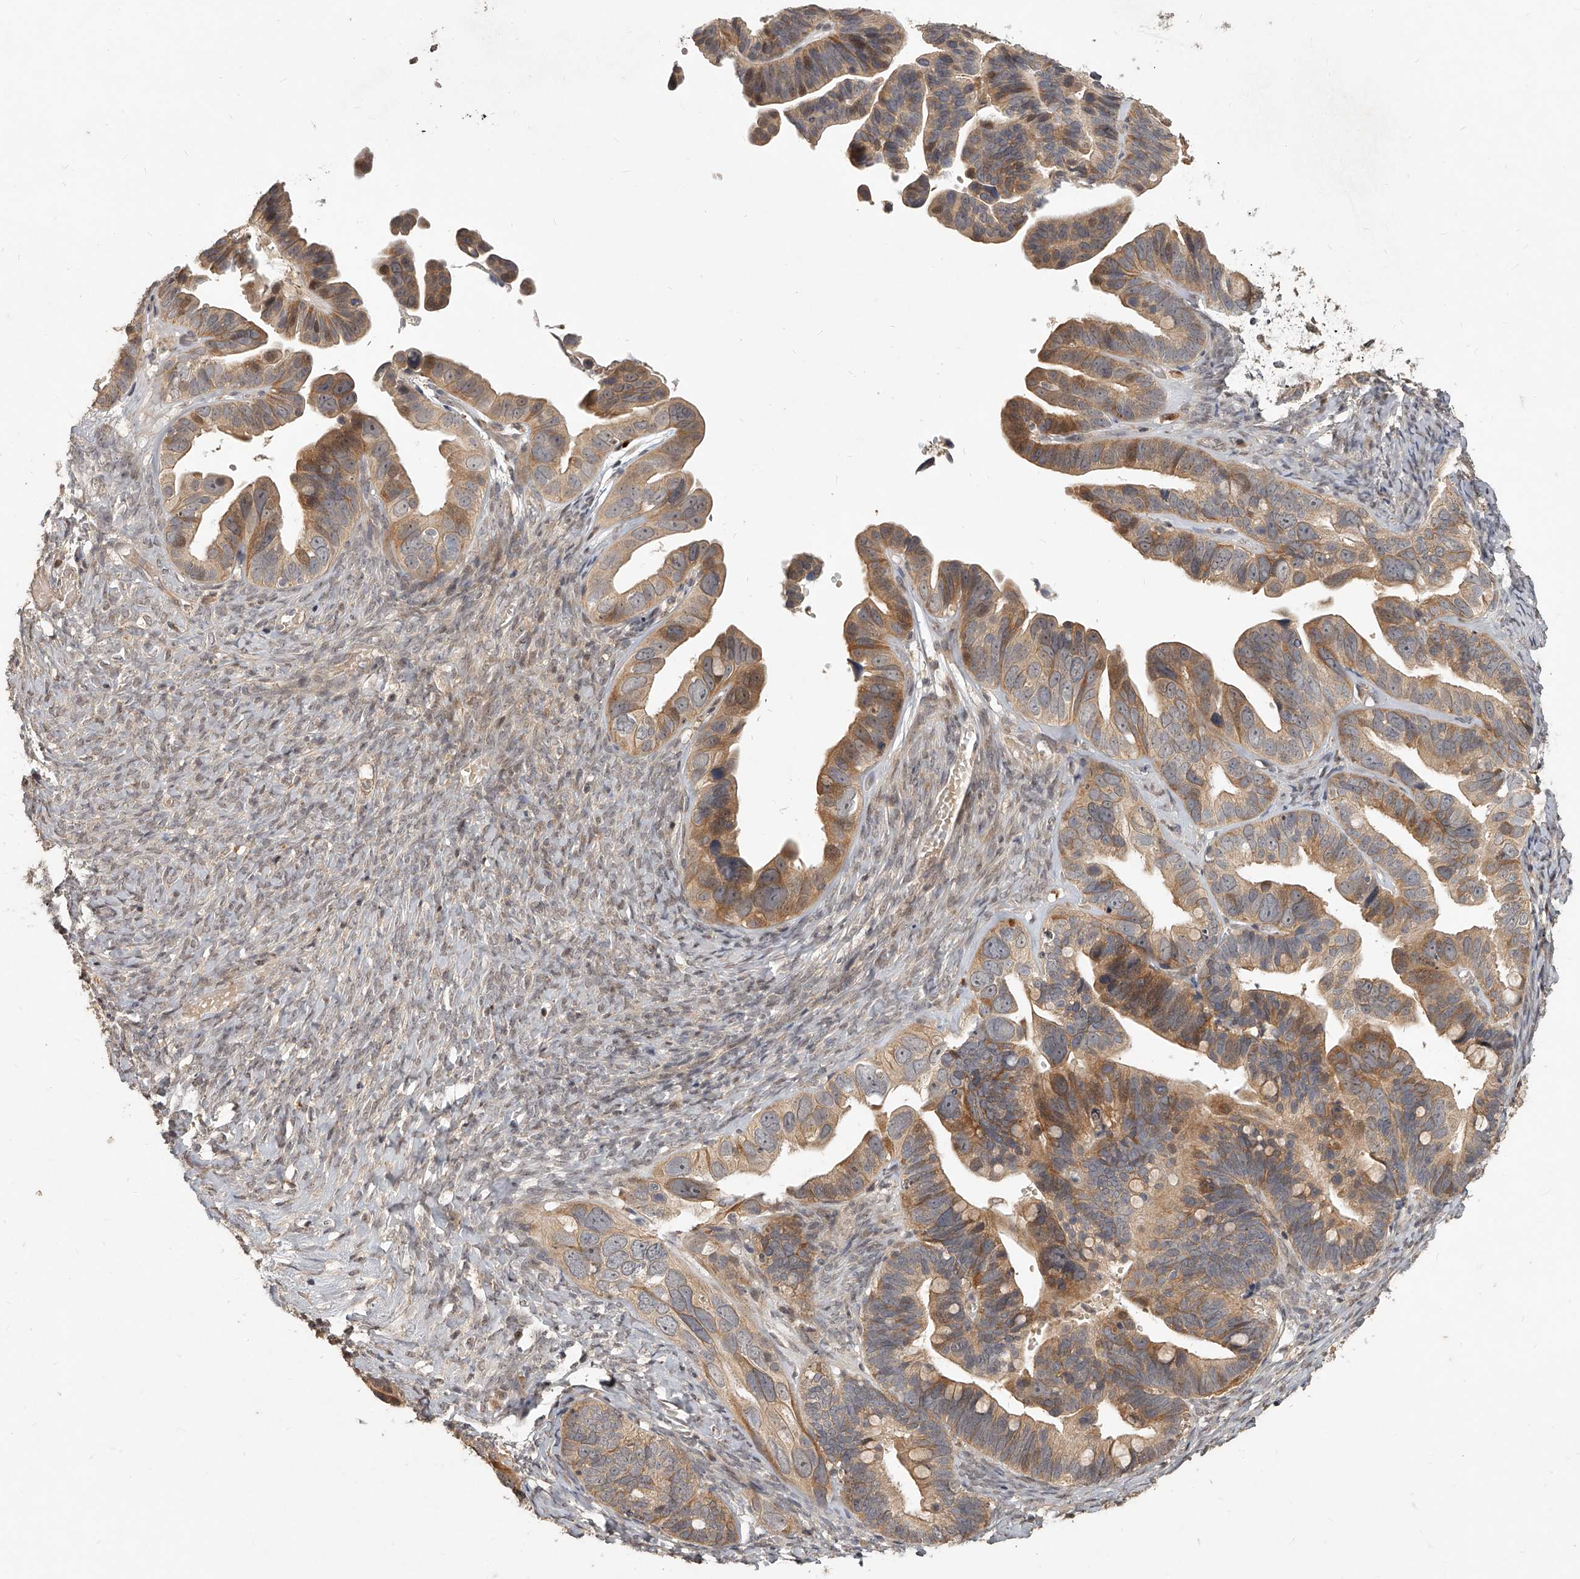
{"staining": {"intensity": "moderate", "quantity": "25%-75%", "location": "cytoplasmic/membranous,nuclear"}, "tissue": "ovarian cancer", "cell_type": "Tumor cells", "image_type": "cancer", "snomed": [{"axis": "morphology", "description": "Cystadenocarcinoma, serous, NOS"}, {"axis": "topography", "description": "Ovary"}], "caption": "Moderate cytoplasmic/membranous and nuclear staining for a protein is seen in about 25%-75% of tumor cells of ovarian cancer (serous cystadenocarcinoma) using immunohistochemistry (IHC).", "gene": "SLC37A1", "patient": {"sex": "female", "age": 56}}